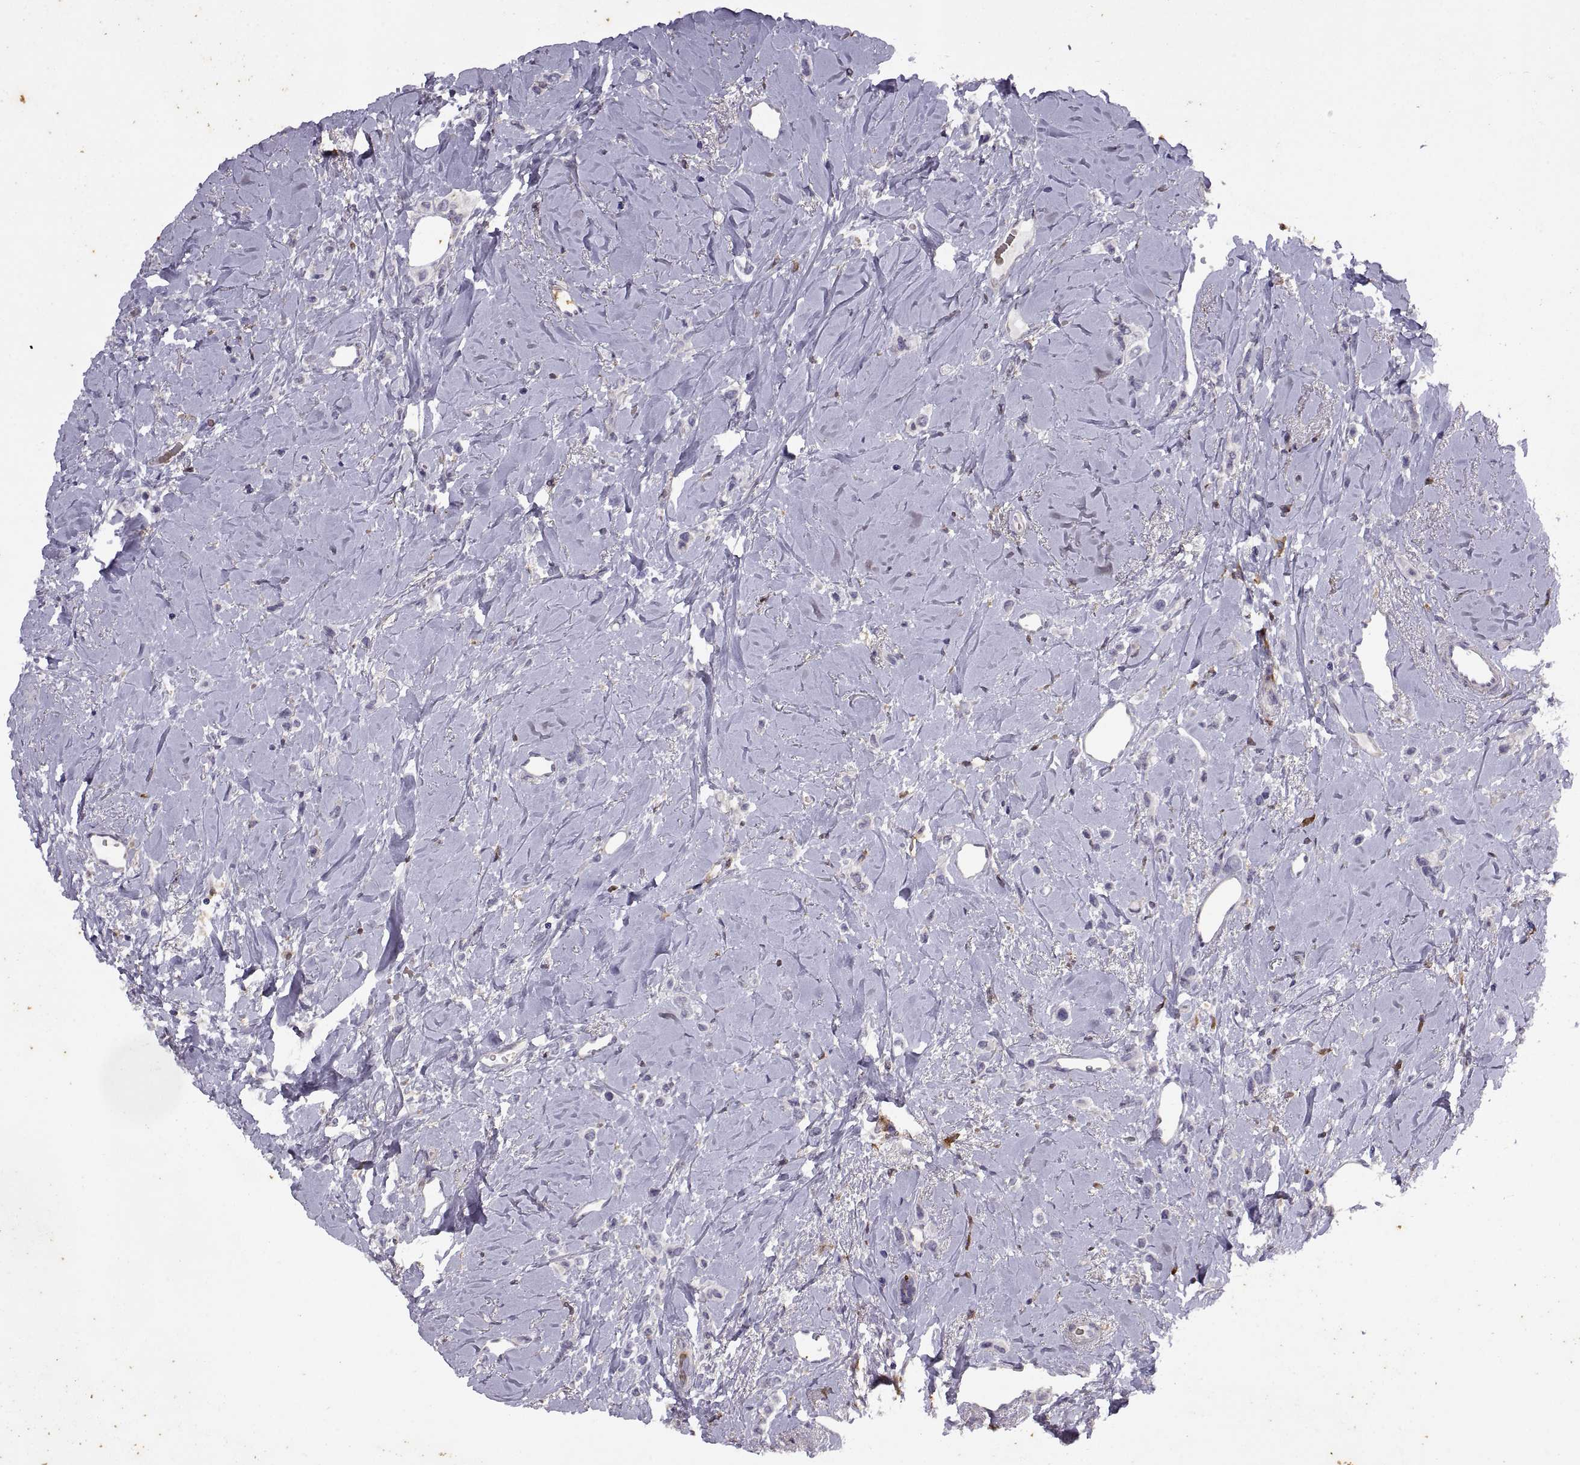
{"staining": {"intensity": "negative", "quantity": "none", "location": "none"}, "tissue": "breast cancer", "cell_type": "Tumor cells", "image_type": "cancer", "snomed": [{"axis": "morphology", "description": "Lobular carcinoma"}, {"axis": "topography", "description": "Breast"}], "caption": "An IHC photomicrograph of lobular carcinoma (breast) is shown. There is no staining in tumor cells of lobular carcinoma (breast). (DAB immunohistochemistry visualized using brightfield microscopy, high magnification).", "gene": "DOK3", "patient": {"sex": "female", "age": 66}}